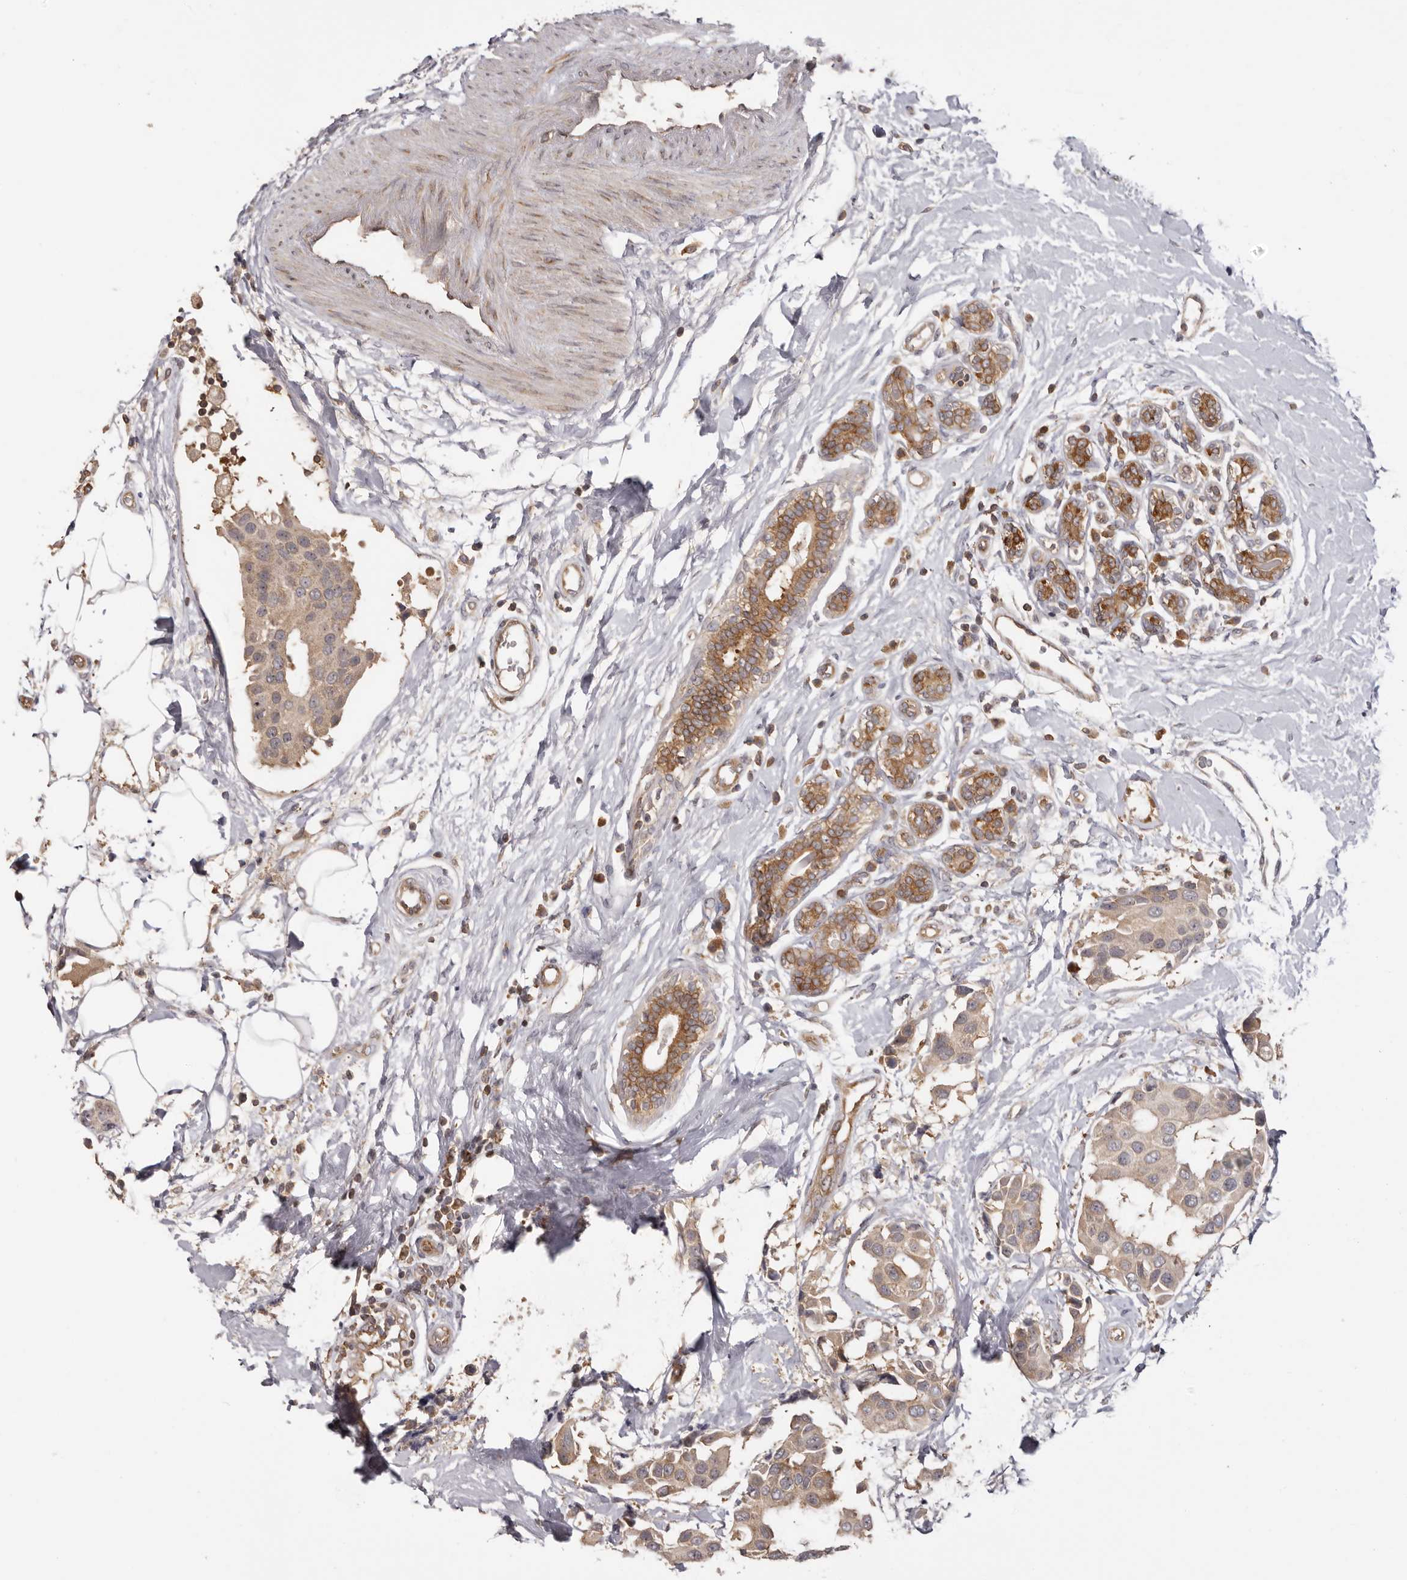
{"staining": {"intensity": "weak", "quantity": "25%-75%", "location": "cytoplasmic/membranous"}, "tissue": "breast cancer", "cell_type": "Tumor cells", "image_type": "cancer", "snomed": [{"axis": "morphology", "description": "Normal tissue, NOS"}, {"axis": "morphology", "description": "Duct carcinoma"}, {"axis": "topography", "description": "Breast"}], "caption": "Human breast invasive ductal carcinoma stained for a protein (brown) demonstrates weak cytoplasmic/membranous positive staining in approximately 25%-75% of tumor cells.", "gene": "EEF1E1", "patient": {"sex": "female", "age": 39}}